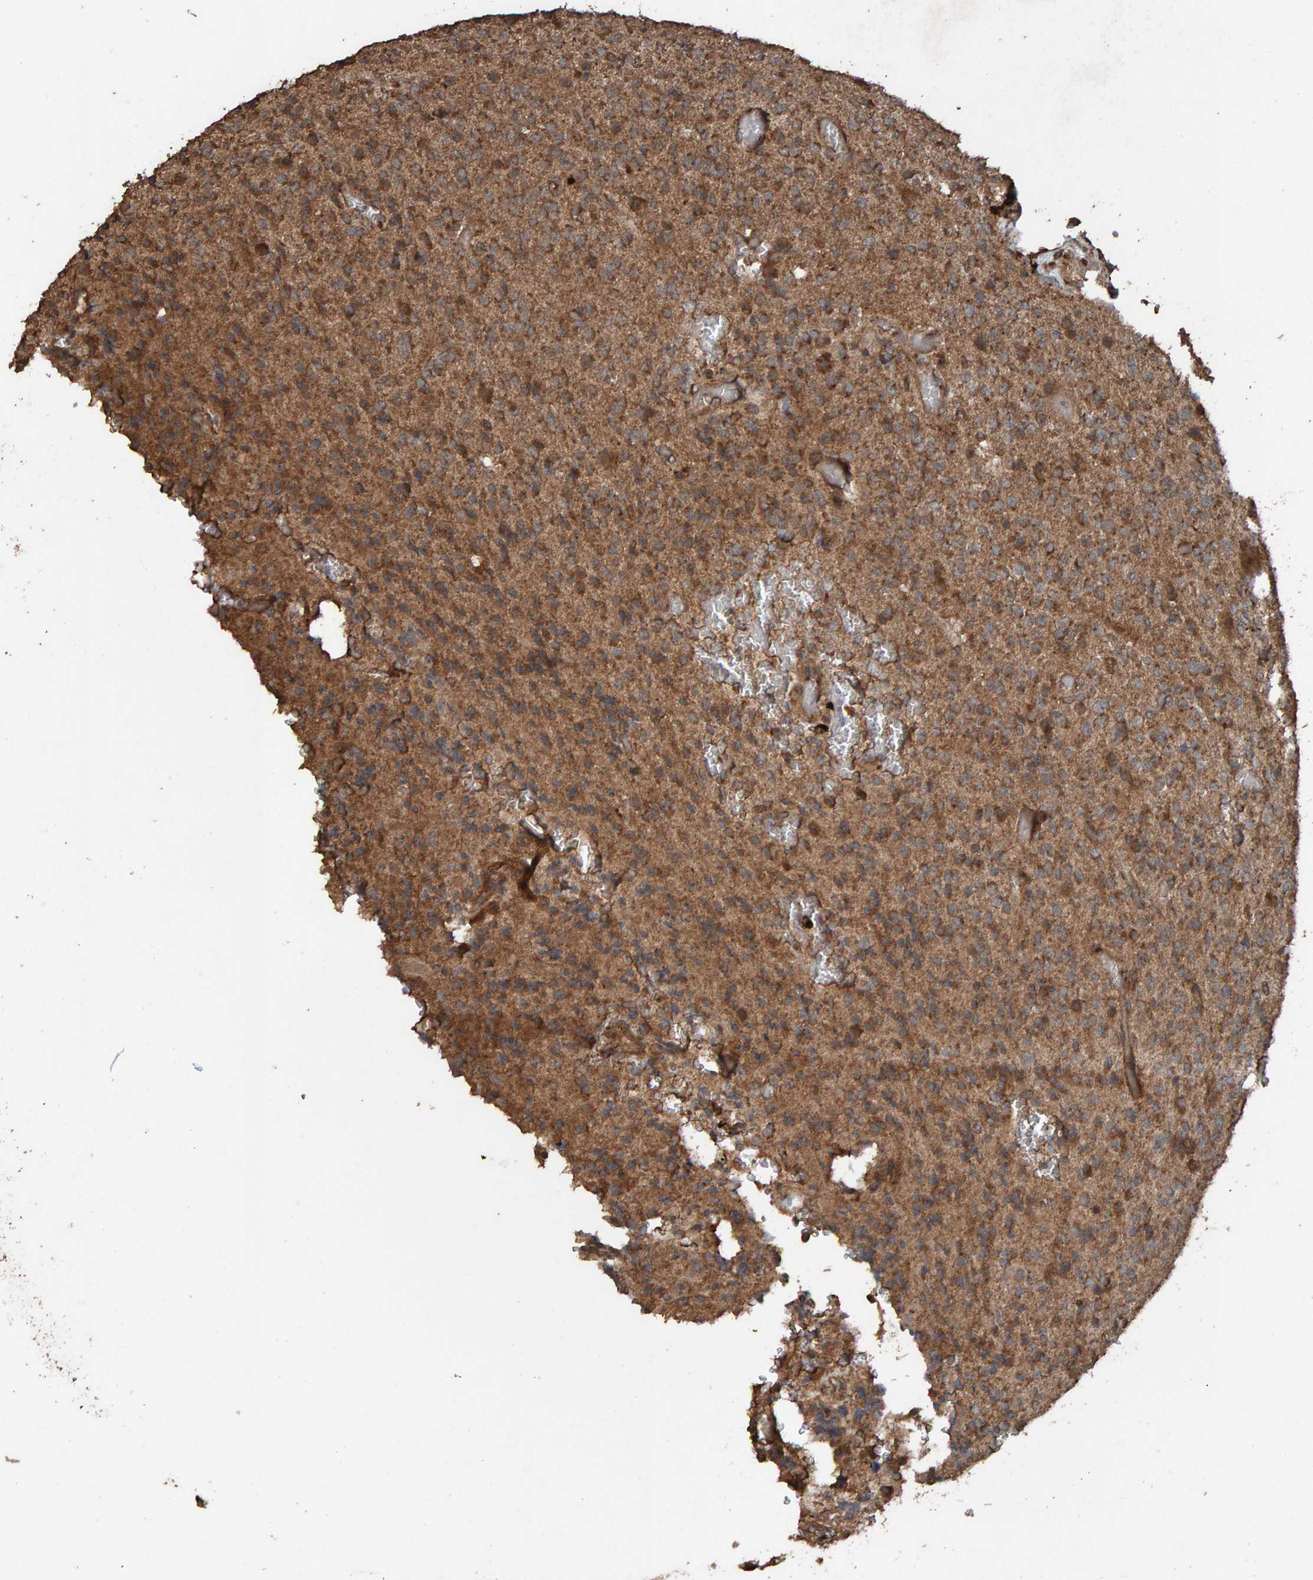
{"staining": {"intensity": "moderate", "quantity": ">75%", "location": "cytoplasmic/membranous"}, "tissue": "glioma", "cell_type": "Tumor cells", "image_type": "cancer", "snomed": [{"axis": "morphology", "description": "Glioma, malignant, High grade"}, {"axis": "topography", "description": "Brain"}], "caption": "Tumor cells reveal moderate cytoplasmic/membranous expression in about >75% of cells in malignant glioma (high-grade).", "gene": "DUS1L", "patient": {"sex": "male", "age": 34}}